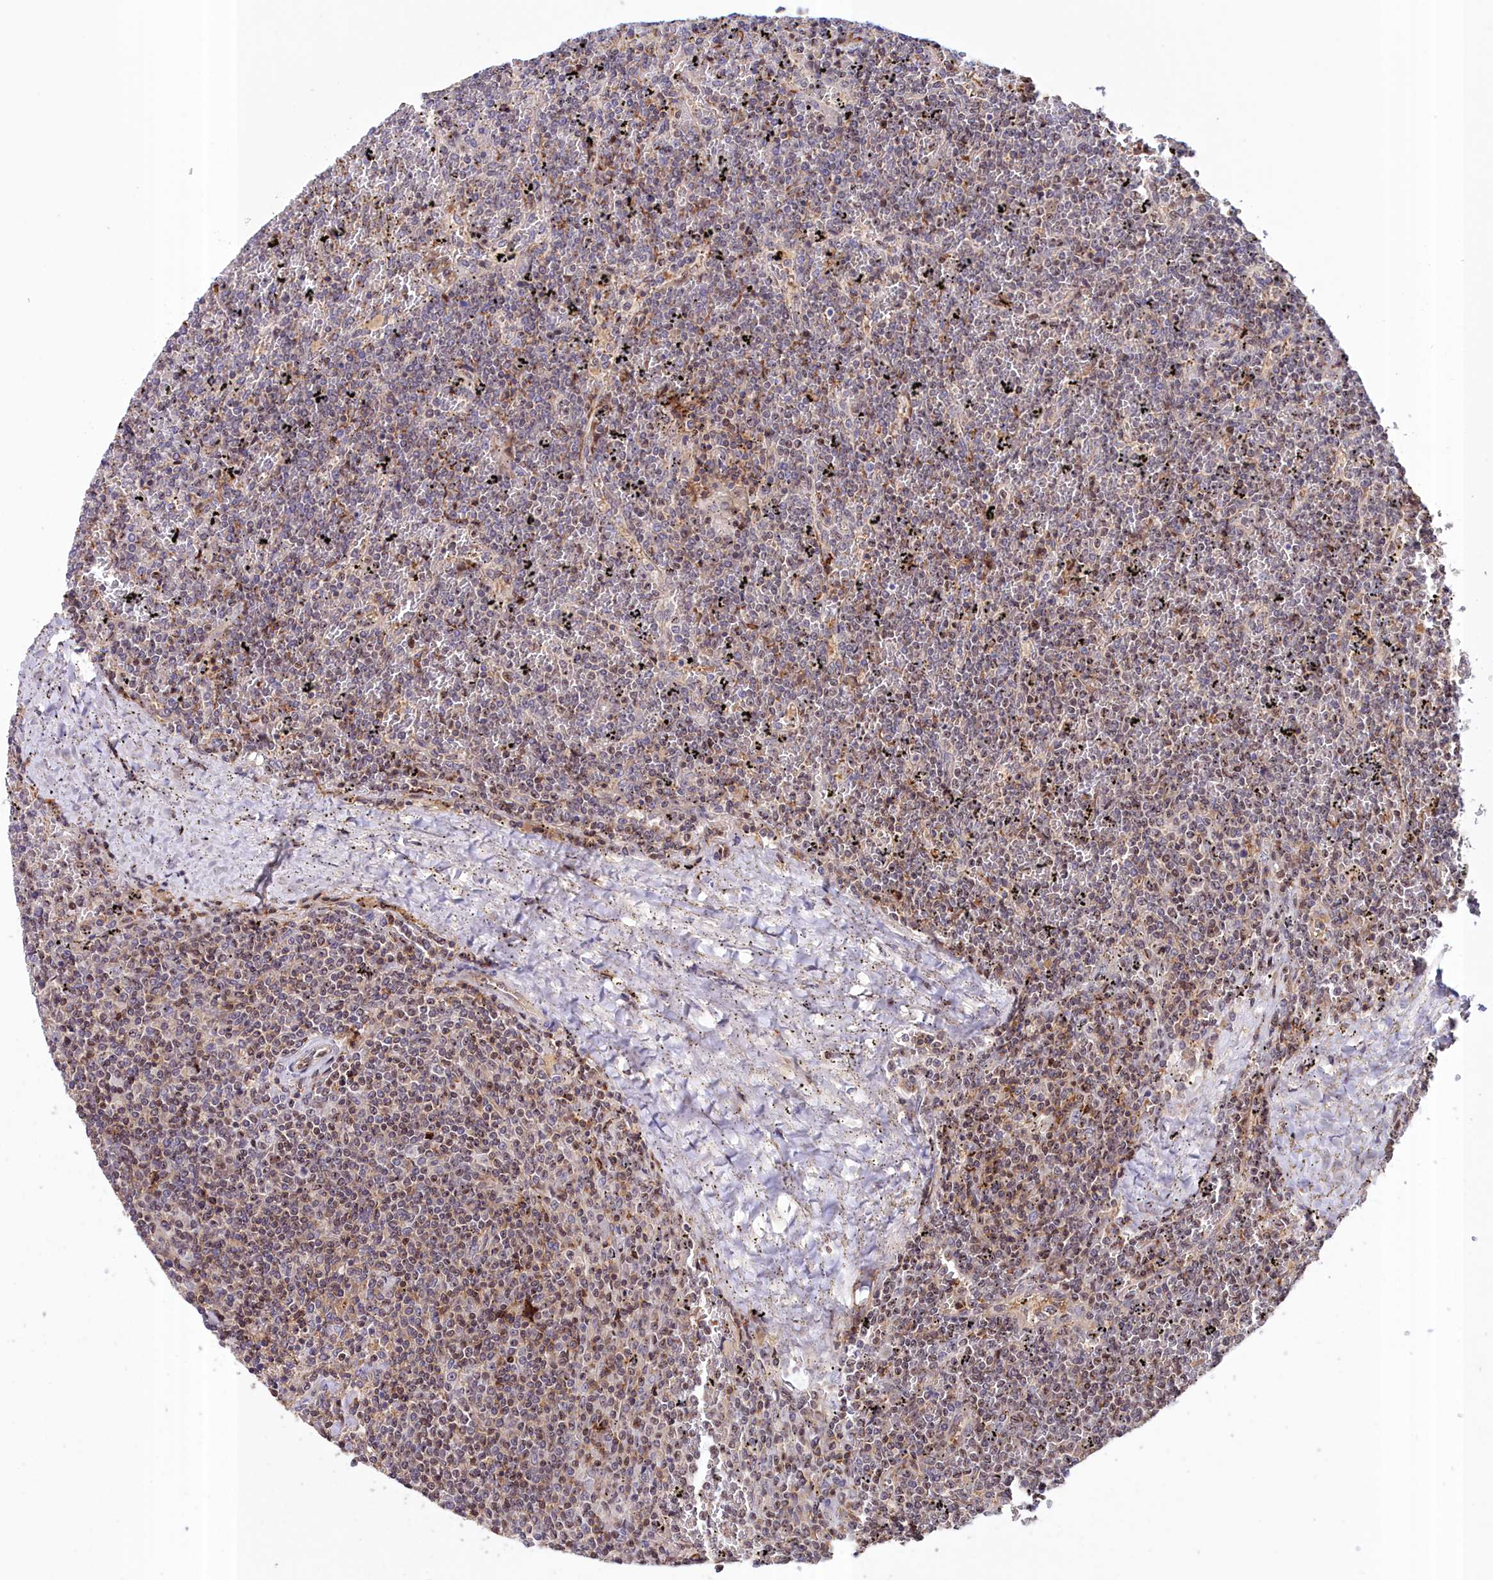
{"staining": {"intensity": "weak", "quantity": "25%-75%", "location": "cytoplasmic/membranous,nuclear"}, "tissue": "lymphoma", "cell_type": "Tumor cells", "image_type": "cancer", "snomed": [{"axis": "morphology", "description": "Malignant lymphoma, non-Hodgkin's type, Low grade"}, {"axis": "topography", "description": "Spleen"}], "caption": "A brown stain shows weak cytoplasmic/membranous and nuclear positivity of a protein in human low-grade malignant lymphoma, non-Hodgkin's type tumor cells.", "gene": "NEURL4", "patient": {"sex": "female", "age": 19}}